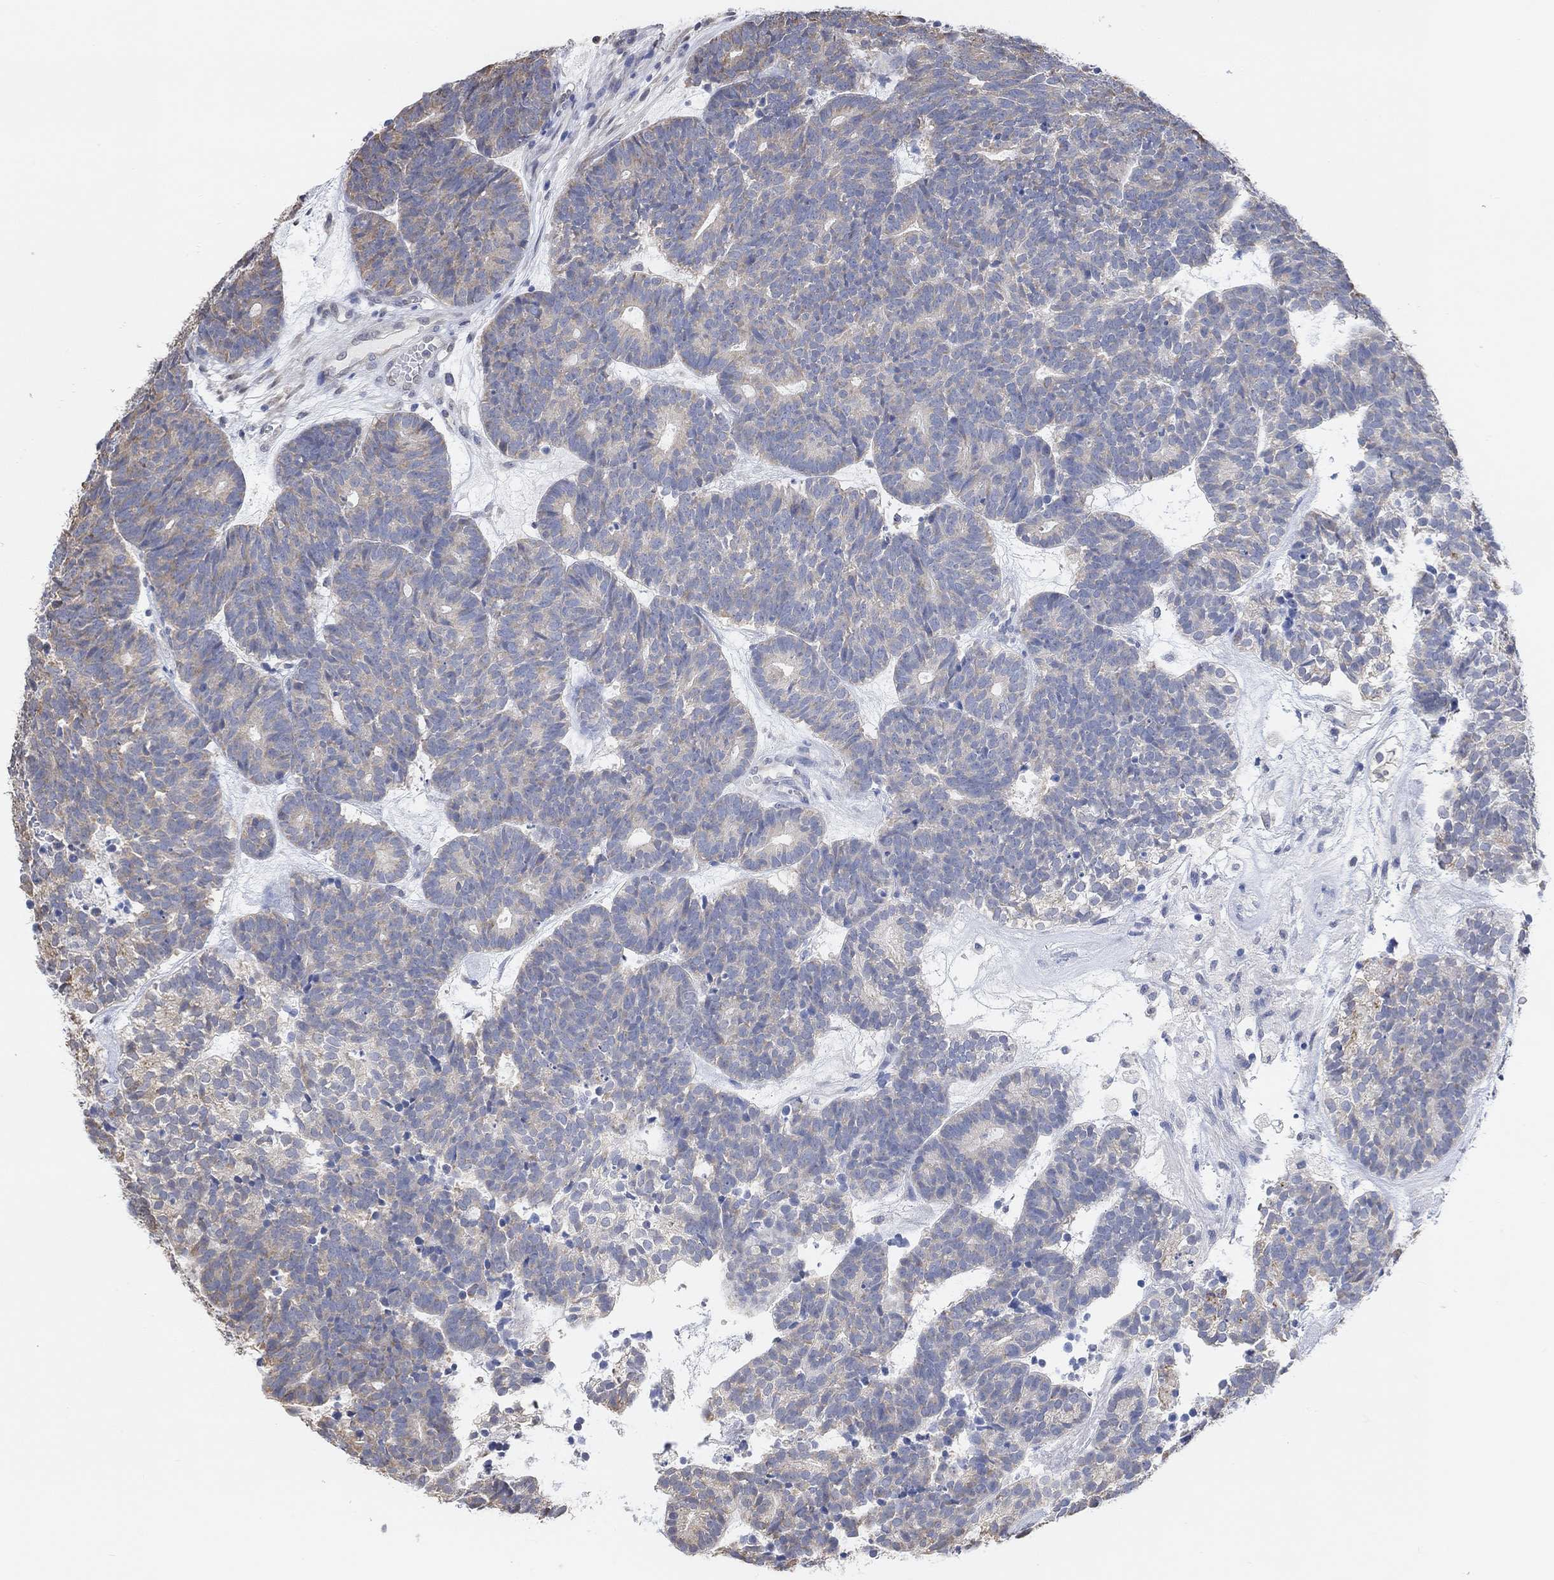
{"staining": {"intensity": "negative", "quantity": "none", "location": "none"}, "tissue": "head and neck cancer", "cell_type": "Tumor cells", "image_type": "cancer", "snomed": [{"axis": "morphology", "description": "Adenocarcinoma, NOS"}, {"axis": "topography", "description": "Head-Neck"}], "caption": "Tumor cells are negative for protein expression in human head and neck adenocarcinoma. The staining is performed using DAB (3,3'-diaminobenzidine) brown chromogen with nuclei counter-stained in using hematoxylin.", "gene": "MUC1", "patient": {"sex": "female", "age": 81}}